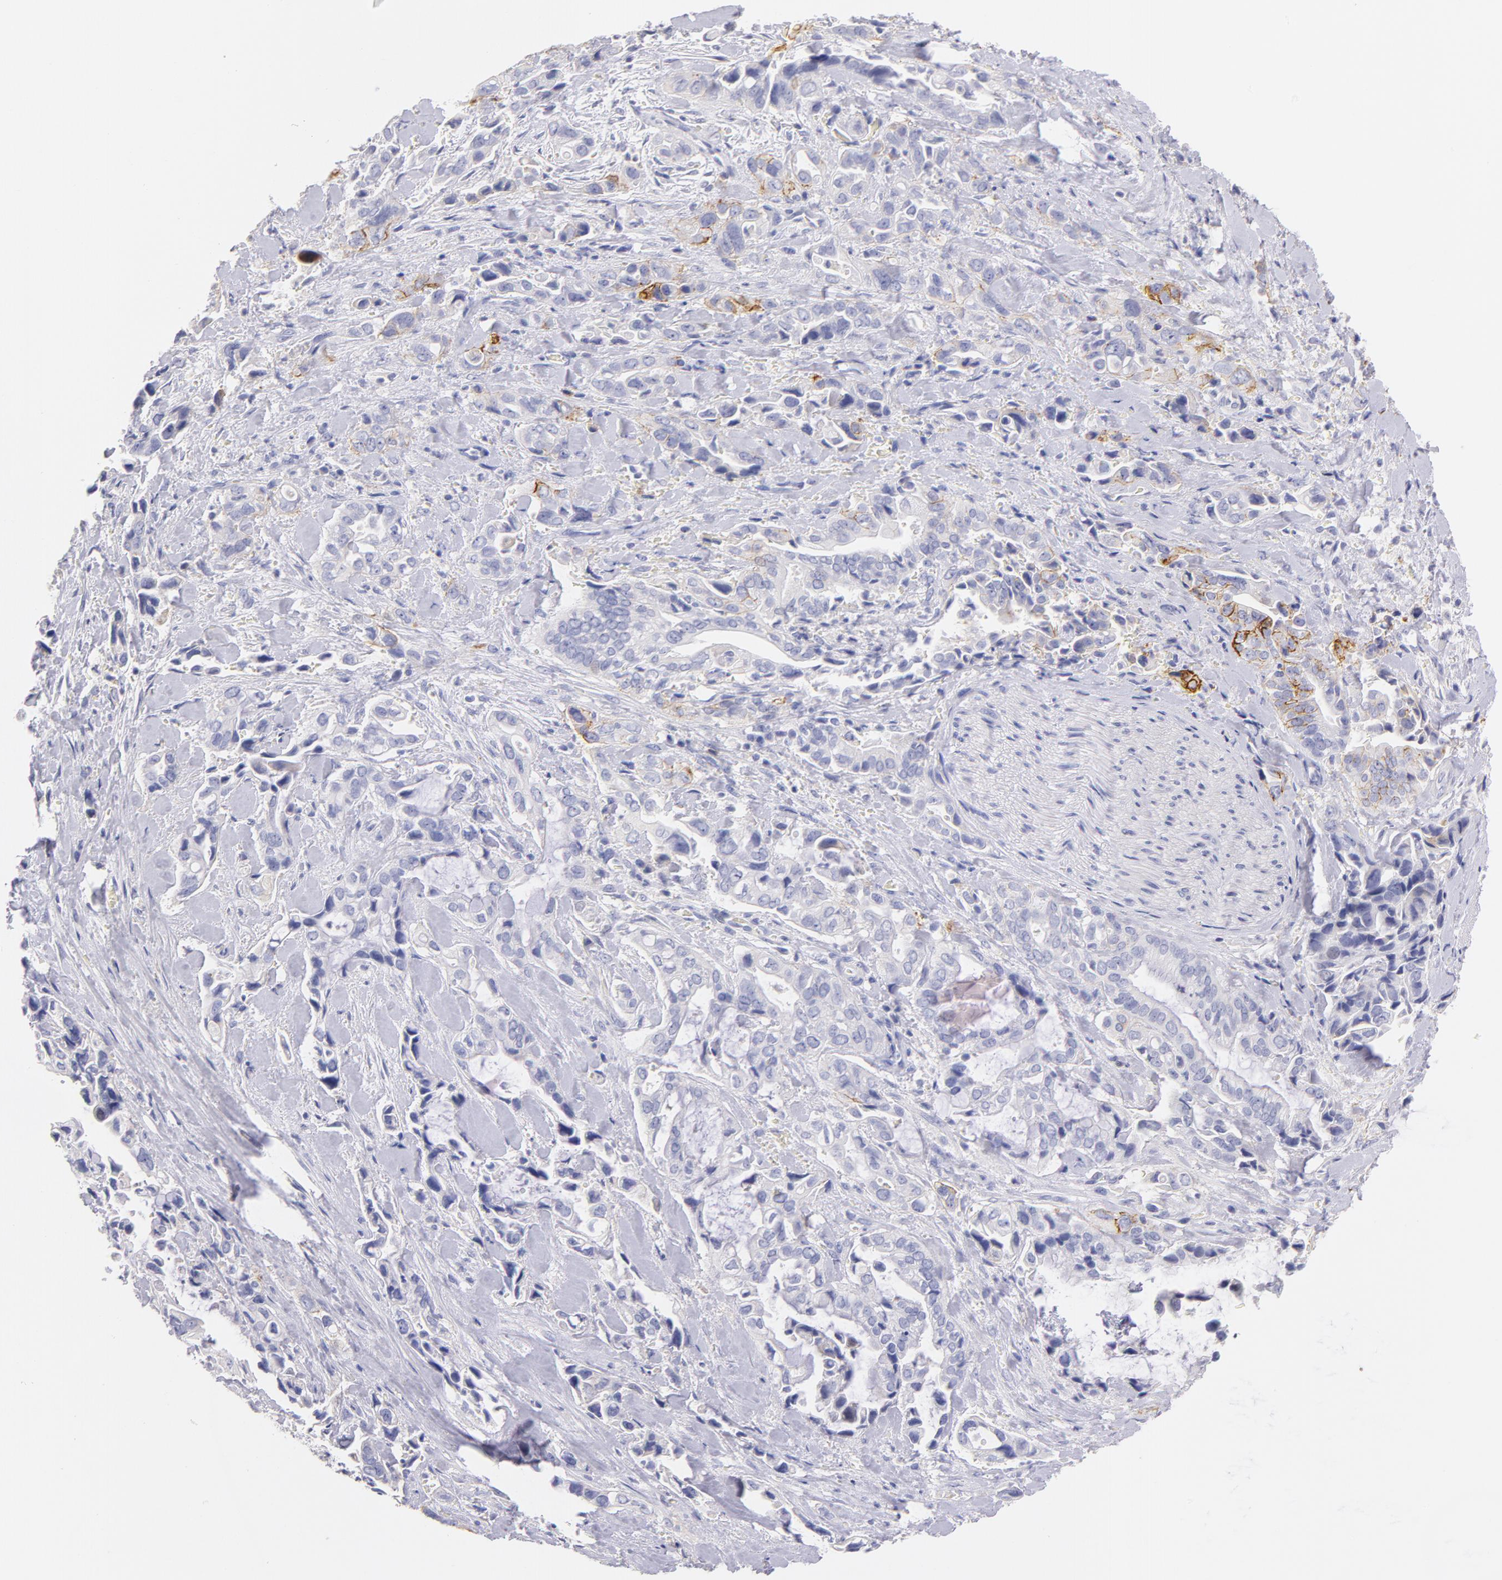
{"staining": {"intensity": "strong", "quantity": "<25%", "location": "cytoplasmic/membranous"}, "tissue": "pancreatic cancer", "cell_type": "Tumor cells", "image_type": "cancer", "snomed": [{"axis": "morphology", "description": "Adenocarcinoma, NOS"}, {"axis": "topography", "description": "Pancreas"}], "caption": "Immunohistochemical staining of pancreatic cancer (adenocarcinoma) displays strong cytoplasmic/membranous protein staining in about <25% of tumor cells.", "gene": "CD44", "patient": {"sex": "male", "age": 69}}